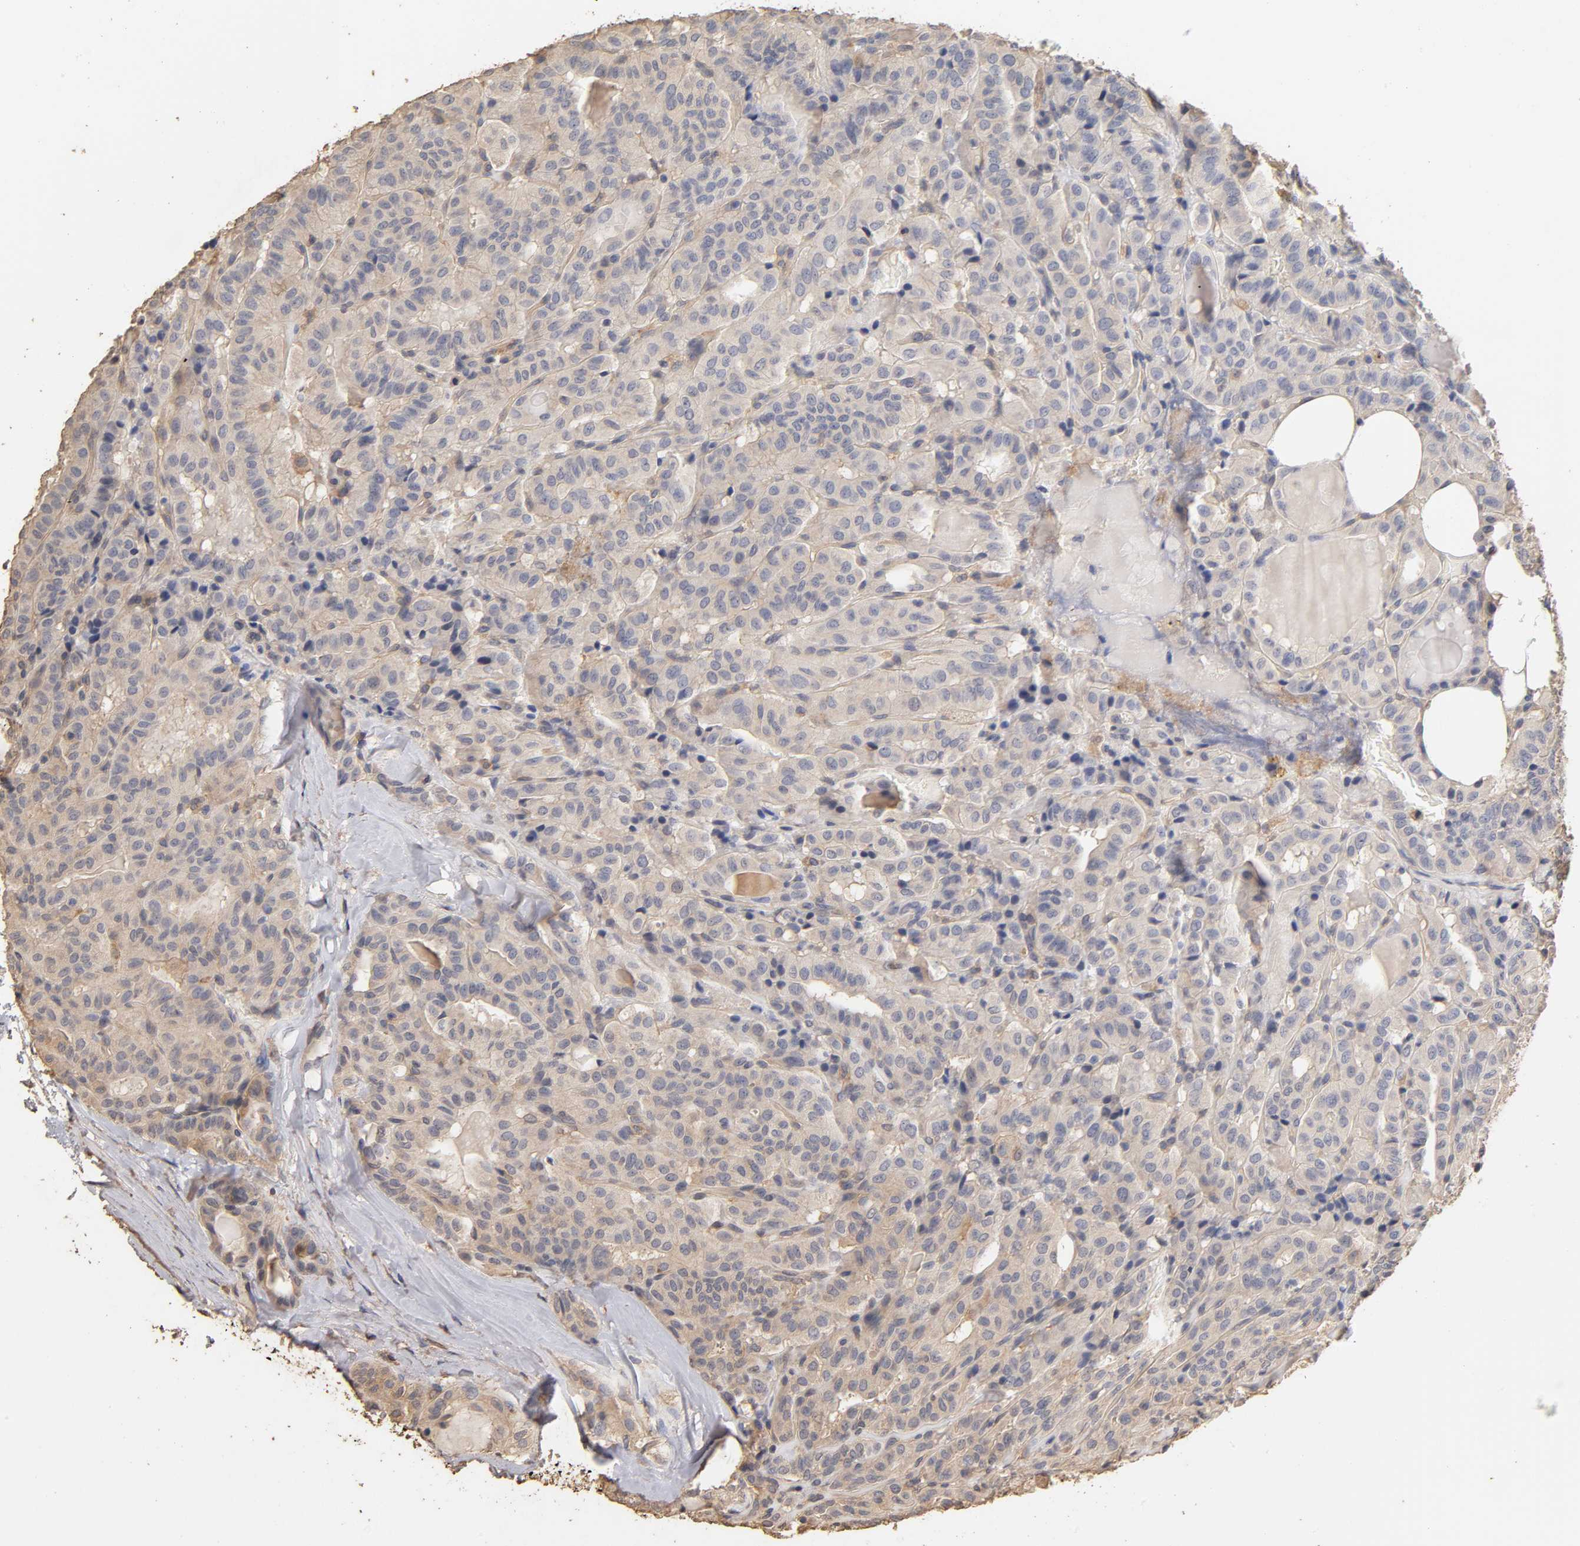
{"staining": {"intensity": "weak", "quantity": "<25%", "location": "cytoplasmic/membranous"}, "tissue": "thyroid cancer", "cell_type": "Tumor cells", "image_type": "cancer", "snomed": [{"axis": "morphology", "description": "Papillary adenocarcinoma, NOS"}, {"axis": "topography", "description": "Thyroid gland"}], "caption": "Tumor cells are negative for brown protein staining in thyroid cancer (papillary adenocarcinoma).", "gene": "VSIG4", "patient": {"sex": "male", "age": 77}}